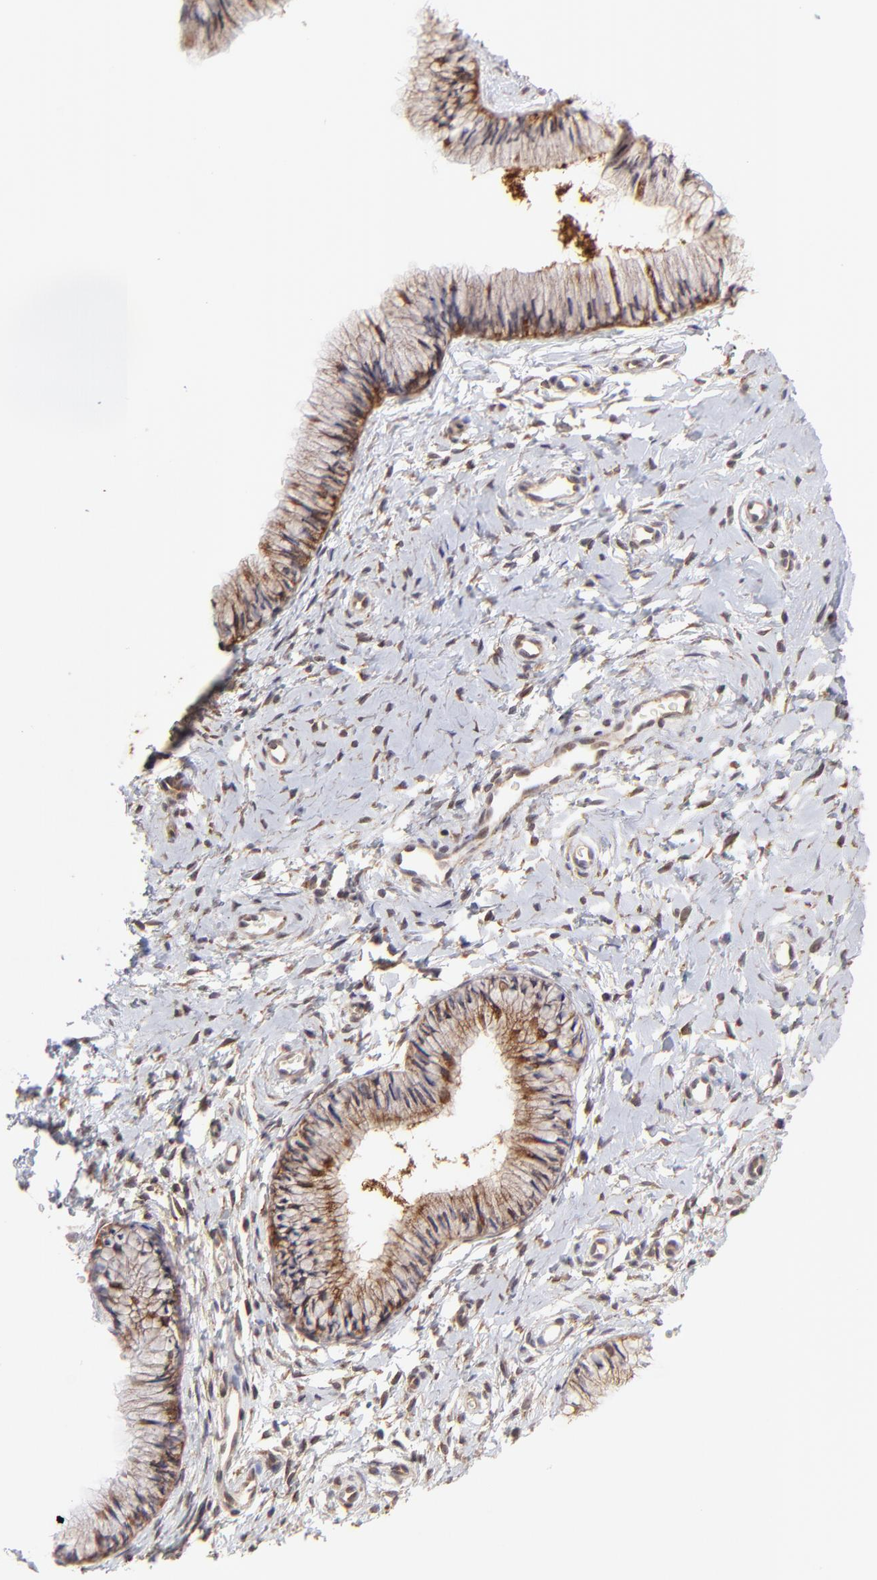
{"staining": {"intensity": "strong", "quantity": ">75%", "location": "cytoplasmic/membranous"}, "tissue": "cervix", "cell_type": "Glandular cells", "image_type": "normal", "snomed": [{"axis": "morphology", "description": "Normal tissue, NOS"}, {"axis": "topography", "description": "Cervix"}], "caption": "Cervix stained for a protein (brown) exhibits strong cytoplasmic/membranous positive expression in about >75% of glandular cells.", "gene": "TNRC6B", "patient": {"sex": "female", "age": 46}}